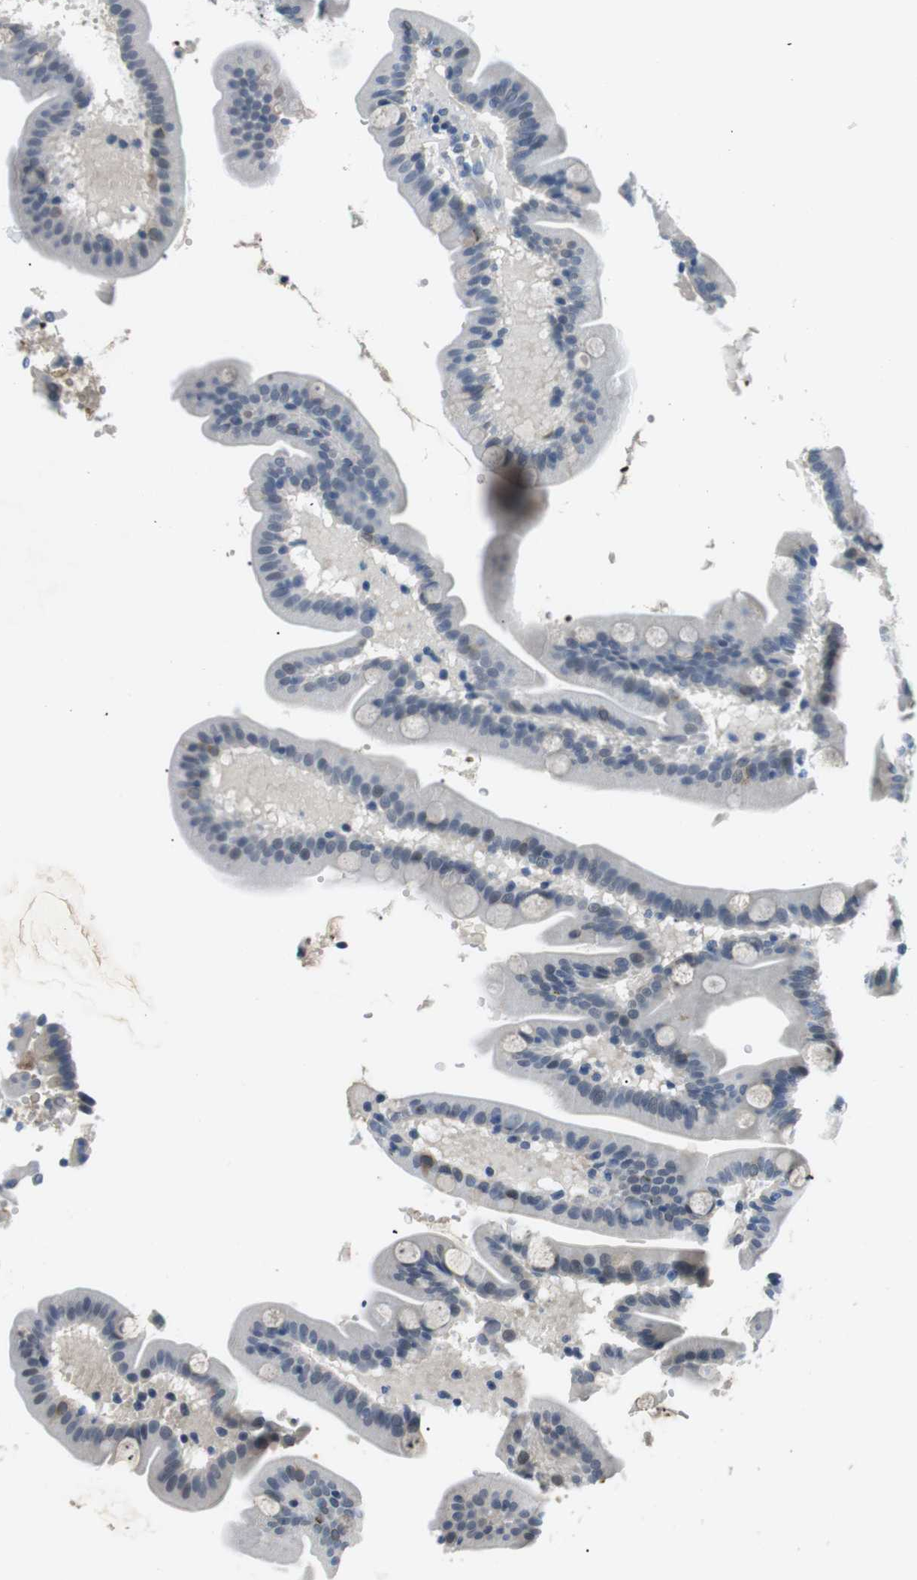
{"staining": {"intensity": "moderate", "quantity": "25%-75%", "location": "cytoplasmic/membranous"}, "tissue": "duodenum", "cell_type": "Glandular cells", "image_type": "normal", "snomed": [{"axis": "morphology", "description": "Normal tissue, NOS"}, {"axis": "topography", "description": "Duodenum"}], "caption": "This image displays immunohistochemistry staining of unremarkable duodenum, with medium moderate cytoplasmic/membranous expression in about 25%-75% of glandular cells.", "gene": "WSCD1", "patient": {"sex": "male", "age": 54}}